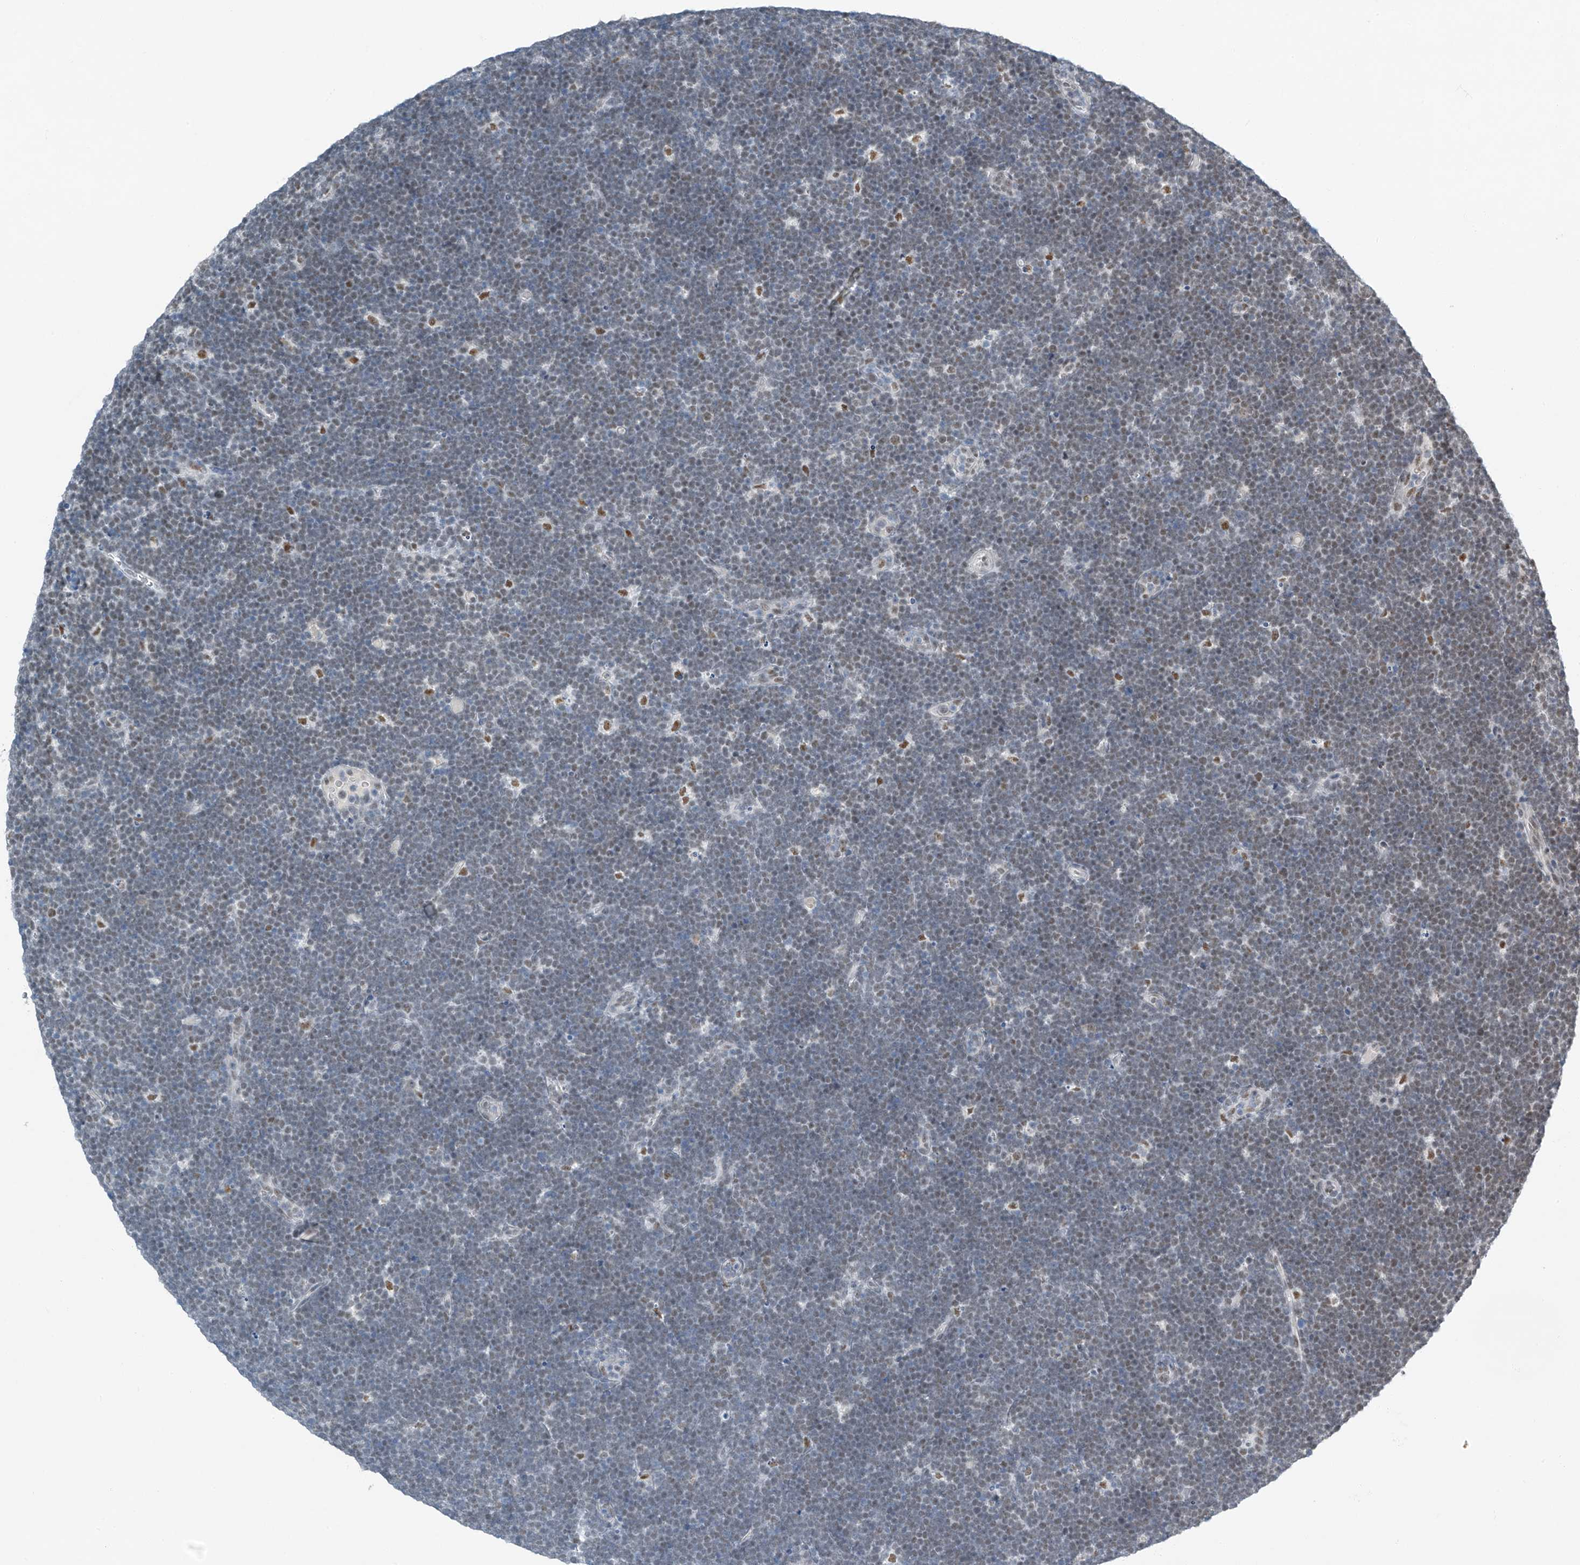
{"staining": {"intensity": "weak", "quantity": "25%-75%", "location": "nuclear"}, "tissue": "lymphoma", "cell_type": "Tumor cells", "image_type": "cancer", "snomed": [{"axis": "morphology", "description": "Malignant lymphoma, non-Hodgkin's type, High grade"}, {"axis": "topography", "description": "Lymph node"}], "caption": "Immunohistochemical staining of human lymphoma demonstrates weak nuclear protein positivity in about 25%-75% of tumor cells.", "gene": "TAF8", "patient": {"sex": "male", "age": 13}}